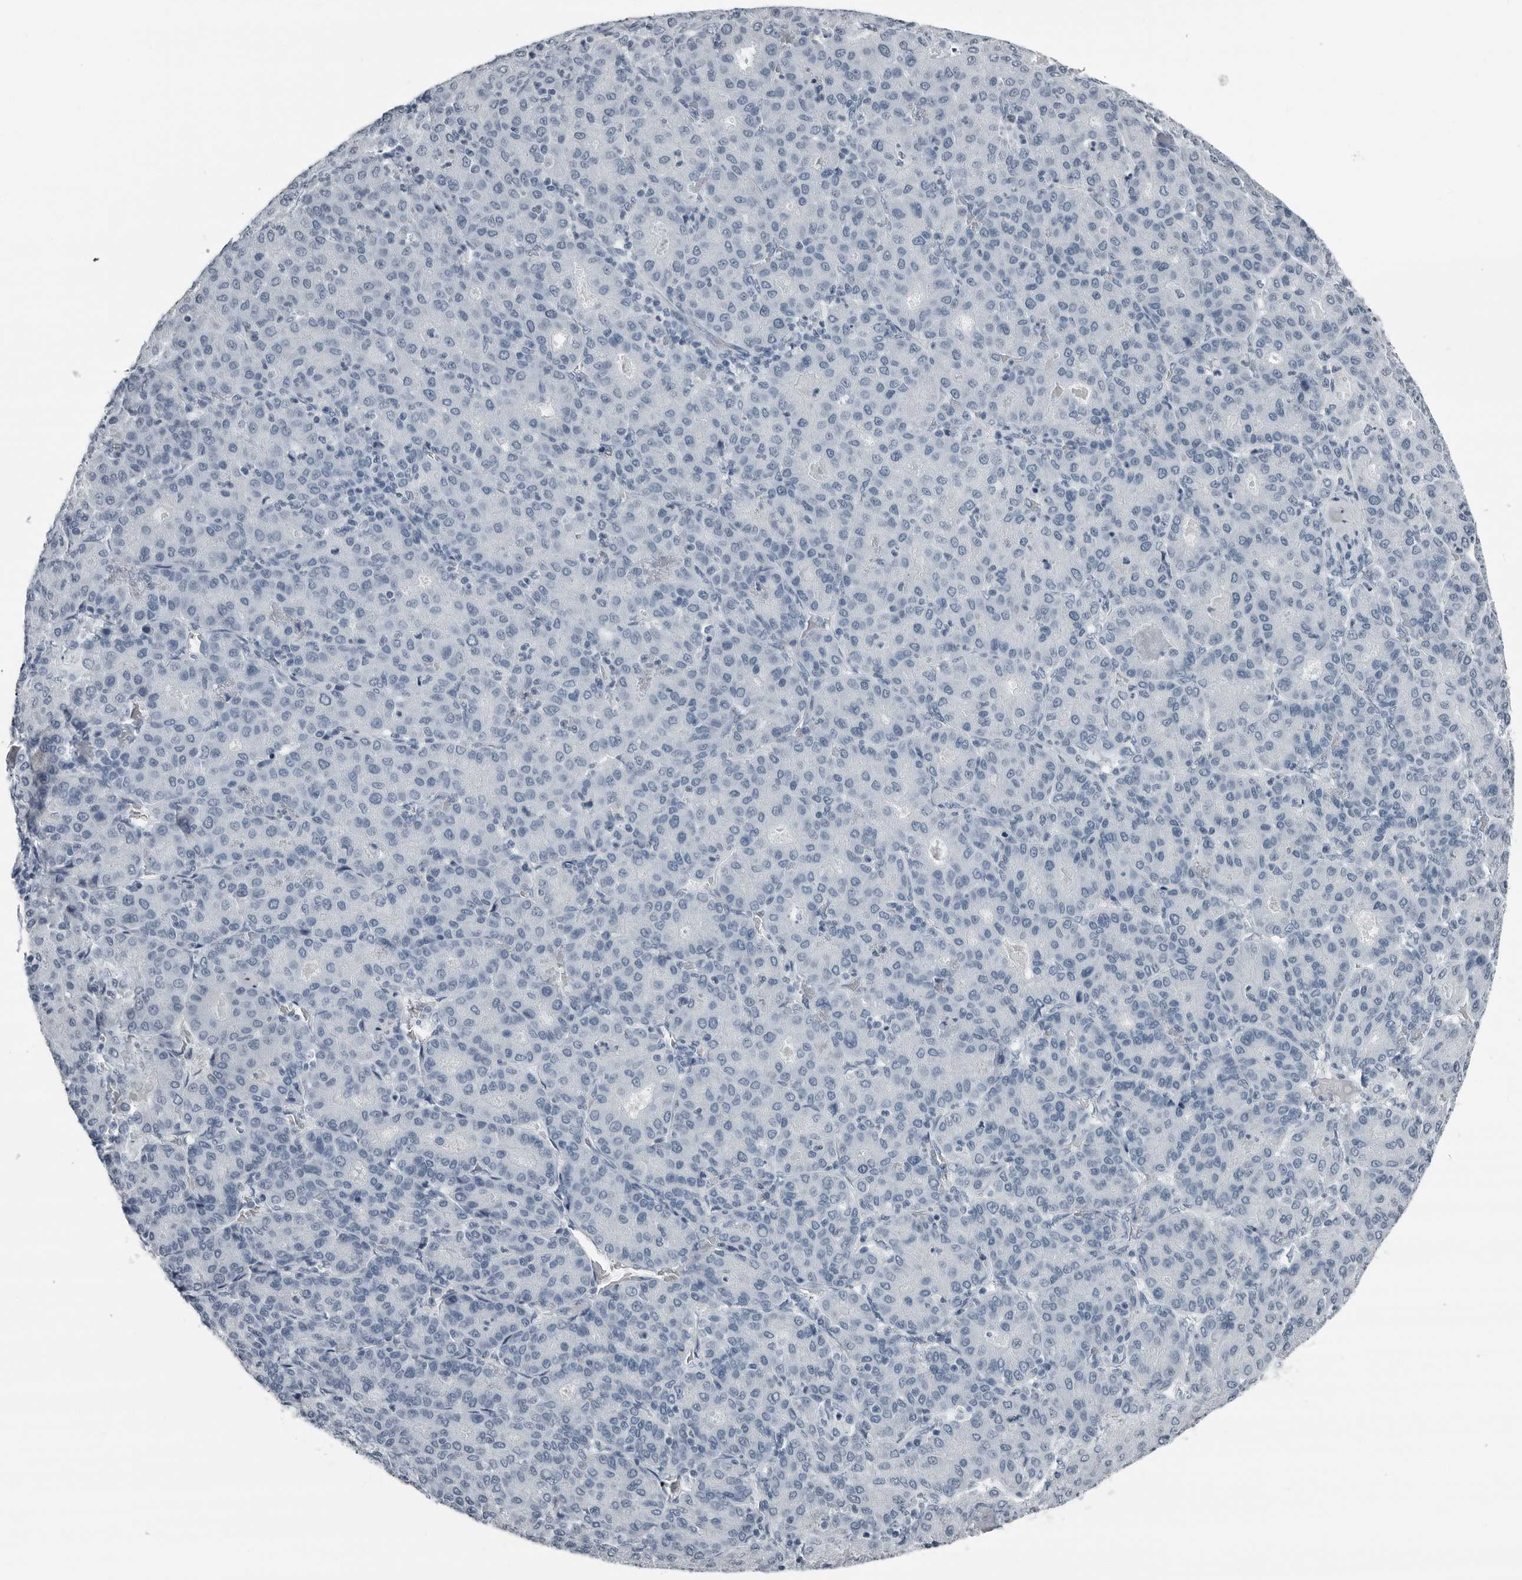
{"staining": {"intensity": "negative", "quantity": "none", "location": "none"}, "tissue": "liver cancer", "cell_type": "Tumor cells", "image_type": "cancer", "snomed": [{"axis": "morphology", "description": "Carcinoma, Hepatocellular, NOS"}, {"axis": "topography", "description": "Liver"}], "caption": "Immunohistochemistry photomicrograph of neoplastic tissue: hepatocellular carcinoma (liver) stained with DAB demonstrates no significant protein positivity in tumor cells.", "gene": "PRSS1", "patient": {"sex": "male", "age": 65}}